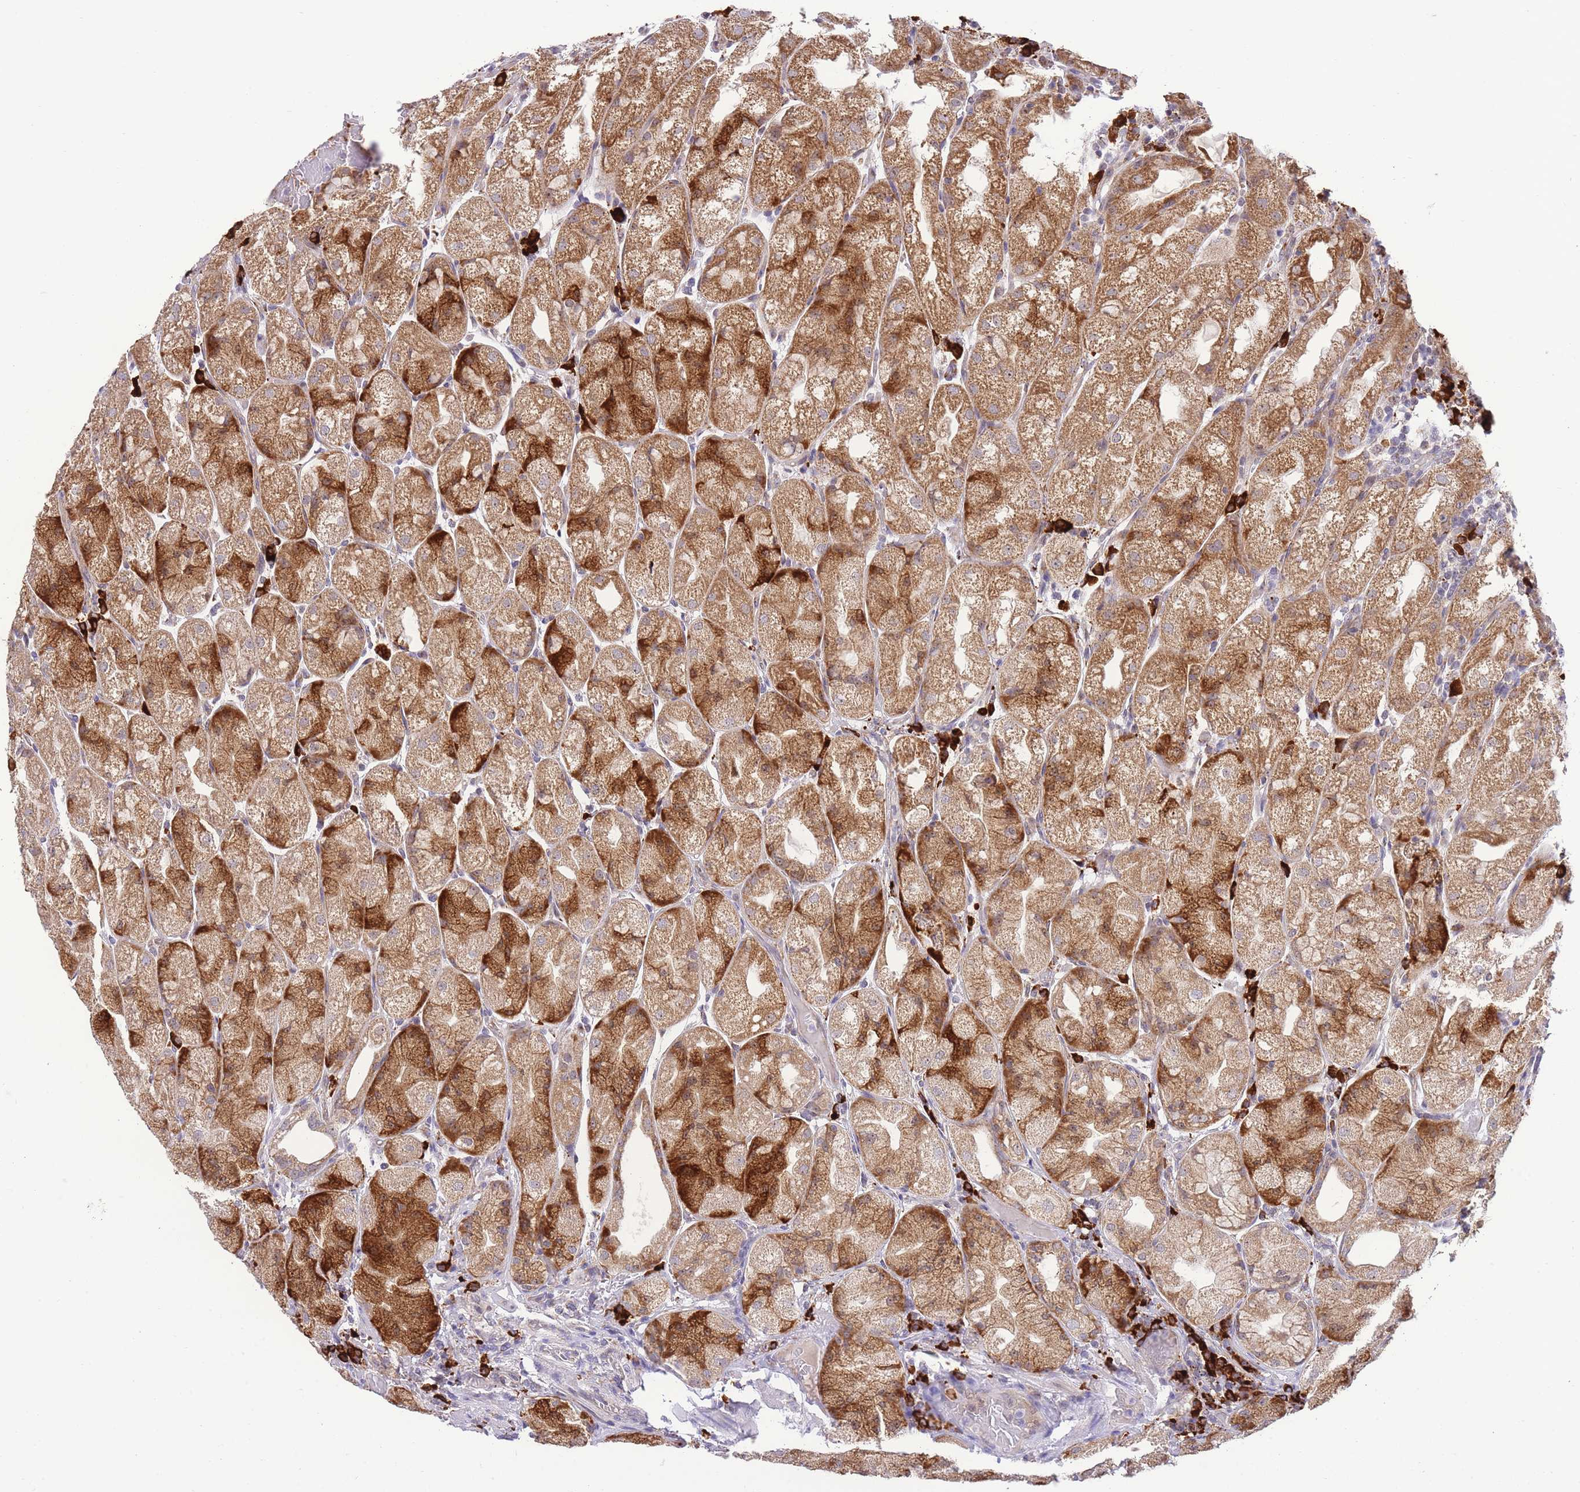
{"staining": {"intensity": "moderate", "quantity": ">75%", "location": "cytoplasmic/membranous"}, "tissue": "stomach", "cell_type": "Glandular cells", "image_type": "normal", "snomed": [{"axis": "morphology", "description": "Normal tissue, NOS"}, {"axis": "topography", "description": "Stomach, upper"}], "caption": "This photomicrograph demonstrates IHC staining of benign stomach, with medium moderate cytoplasmic/membranous expression in approximately >75% of glandular cells.", "gene": "EXOSC8", "patient": {"sex": "male", "age": 52}}